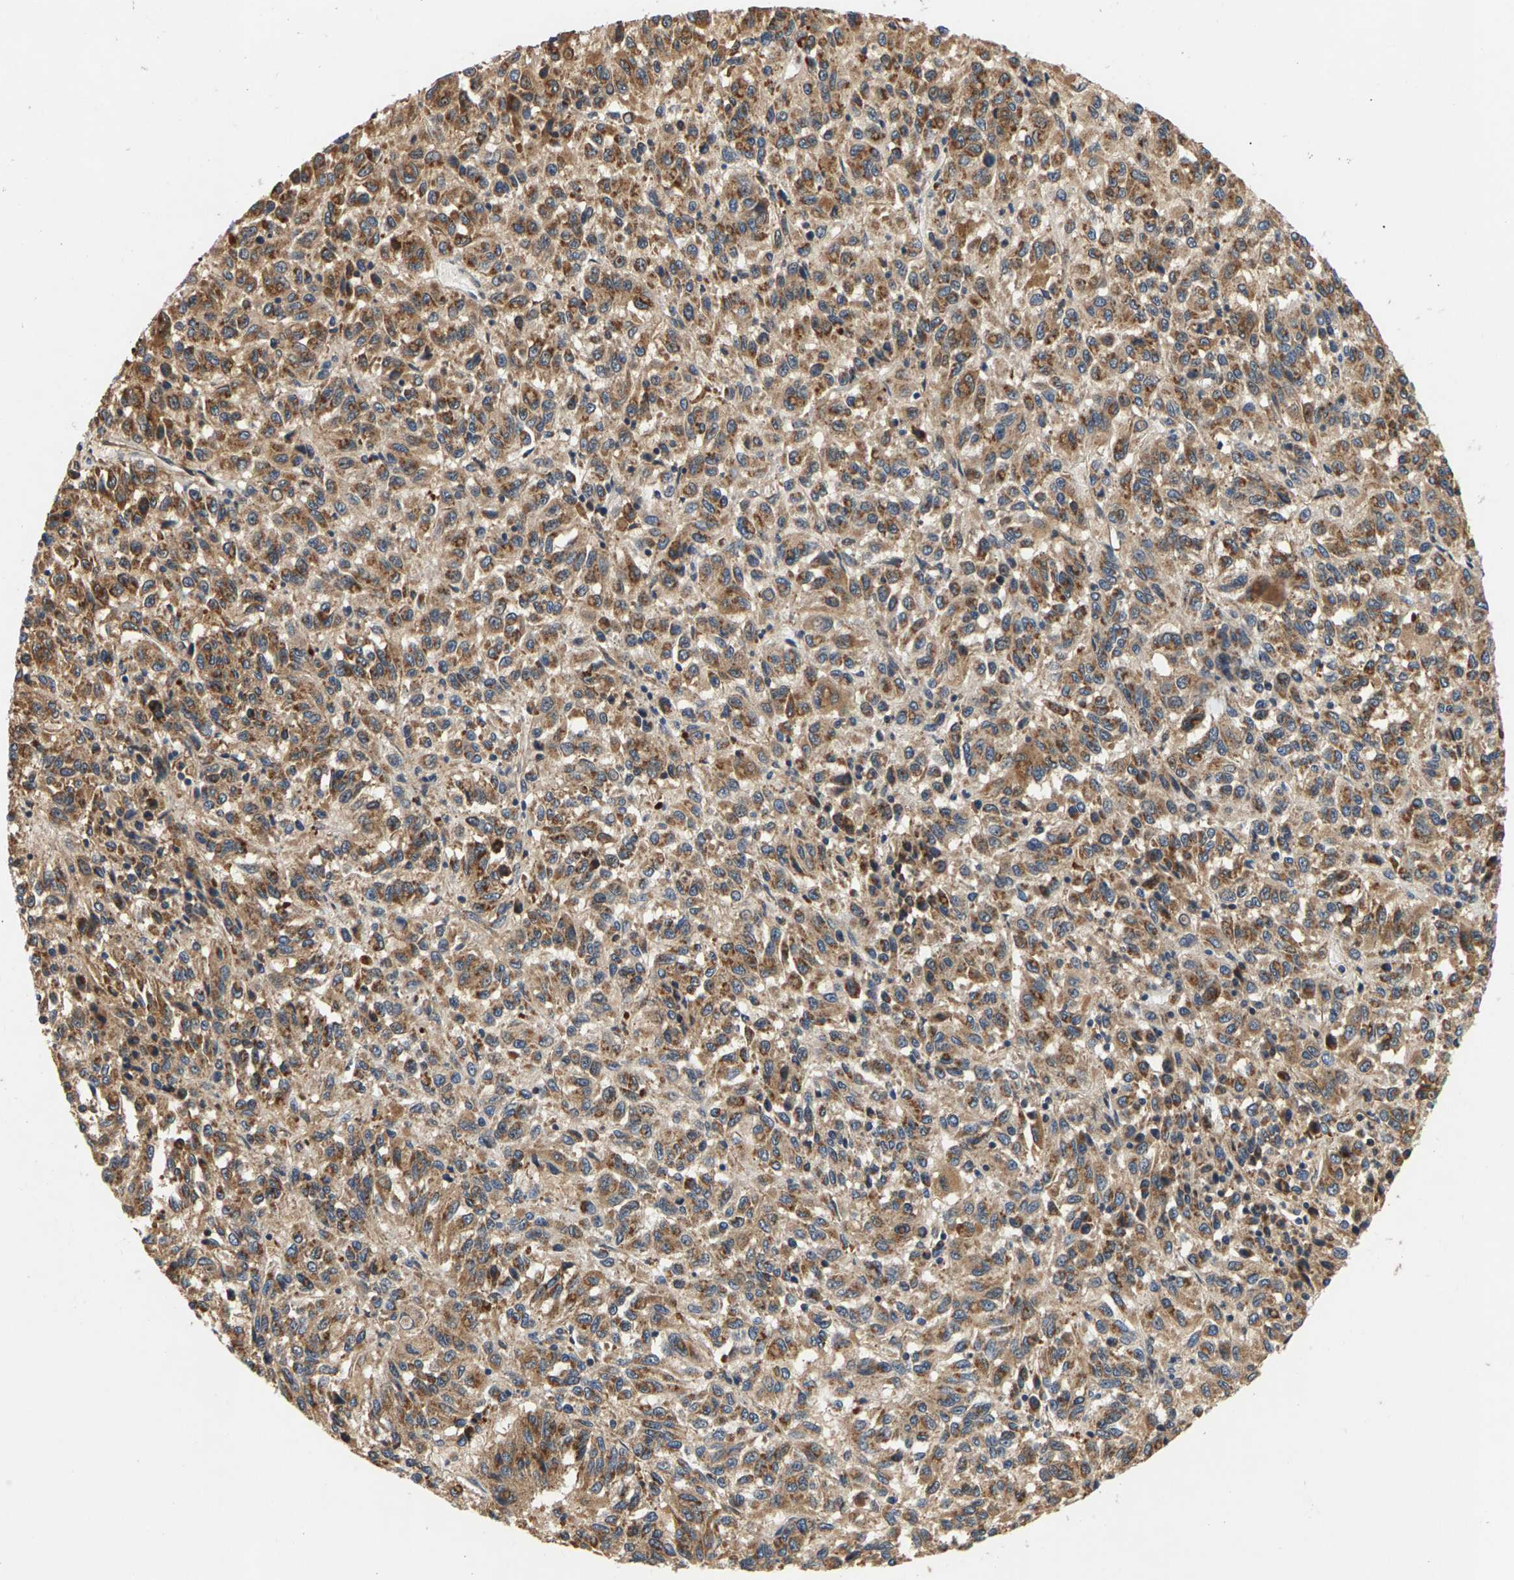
{"staining": {"intensity": "moderate", "quantity": ">75%", "location": "cytoplasmic/membranous"}, "tissue": "melanoma", "cell_type": "Tumor cells", "image_type": "cancer", "snomed": [{"axis": "morphology", "description": "Malignant melanoma, Metastatic site"}, {"axis": "topography", "description": "Lung"}], "caption": "Immunohistochemical staining of human malignant melanoma (metastatic site) demonstrates medium levels of moderate cytoplasmic/membranous expression in approximately >75% of tumor cells.", "gene": "FAM78A", "patient": {"sex": "male", "age": 64}}